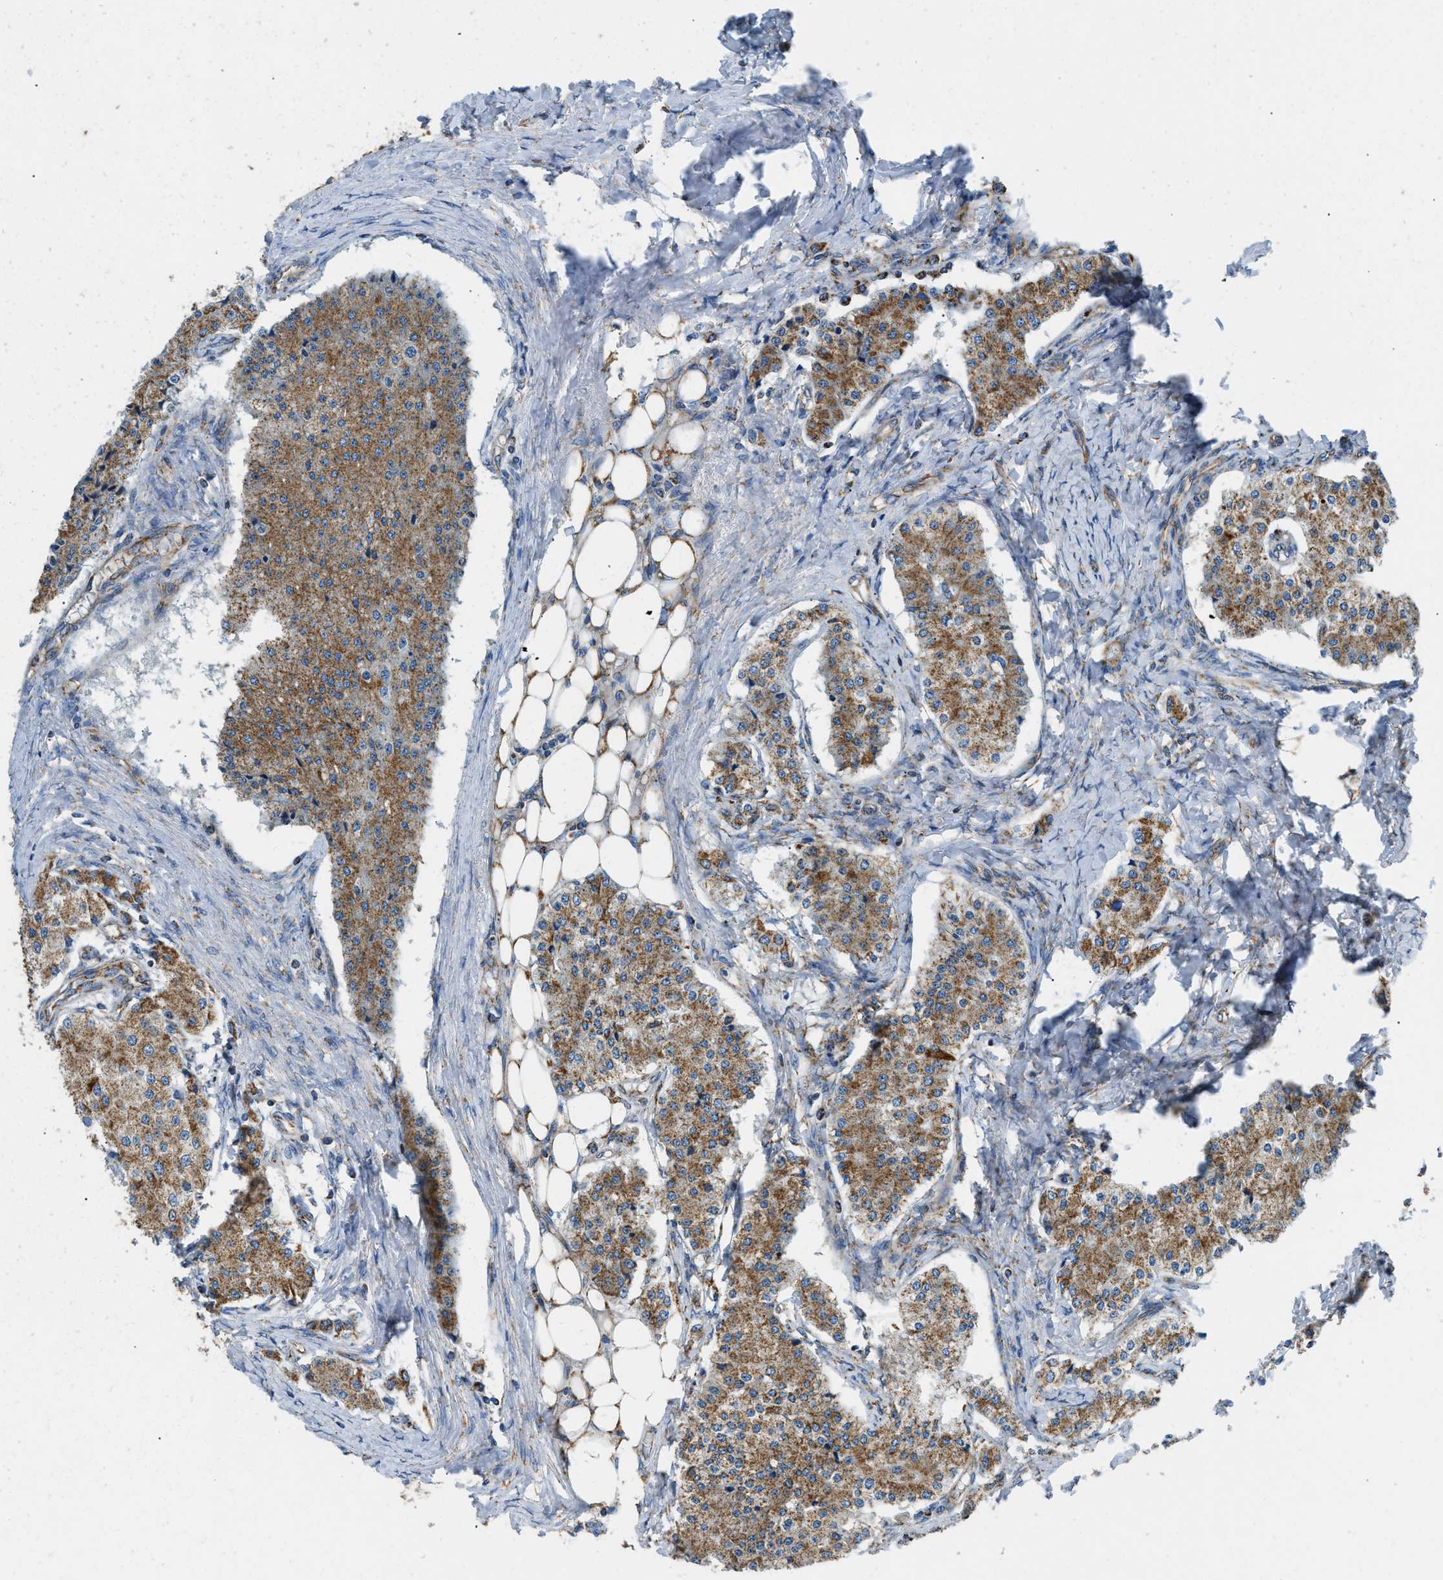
{"staining": {"intensity": "moderate", "quantity": ">75%", "location": "cytoplasmic/membranous"}, "tissue": "carcinoid", "cell_type": "Tumor cells", "image_type": "cancer", "snomed": [{"axis": "morphology", "description": "Carcinoid, malignant, NOS"}, {"axis": "topography", "description": "Colon"}], "caption": "Tumor cells display moderate cytoplasmic/membranous staining in about >75% of cells in carcinoid (malignant).", "gene": "STK33", "patient": {"sex": "female", "age": 52}}